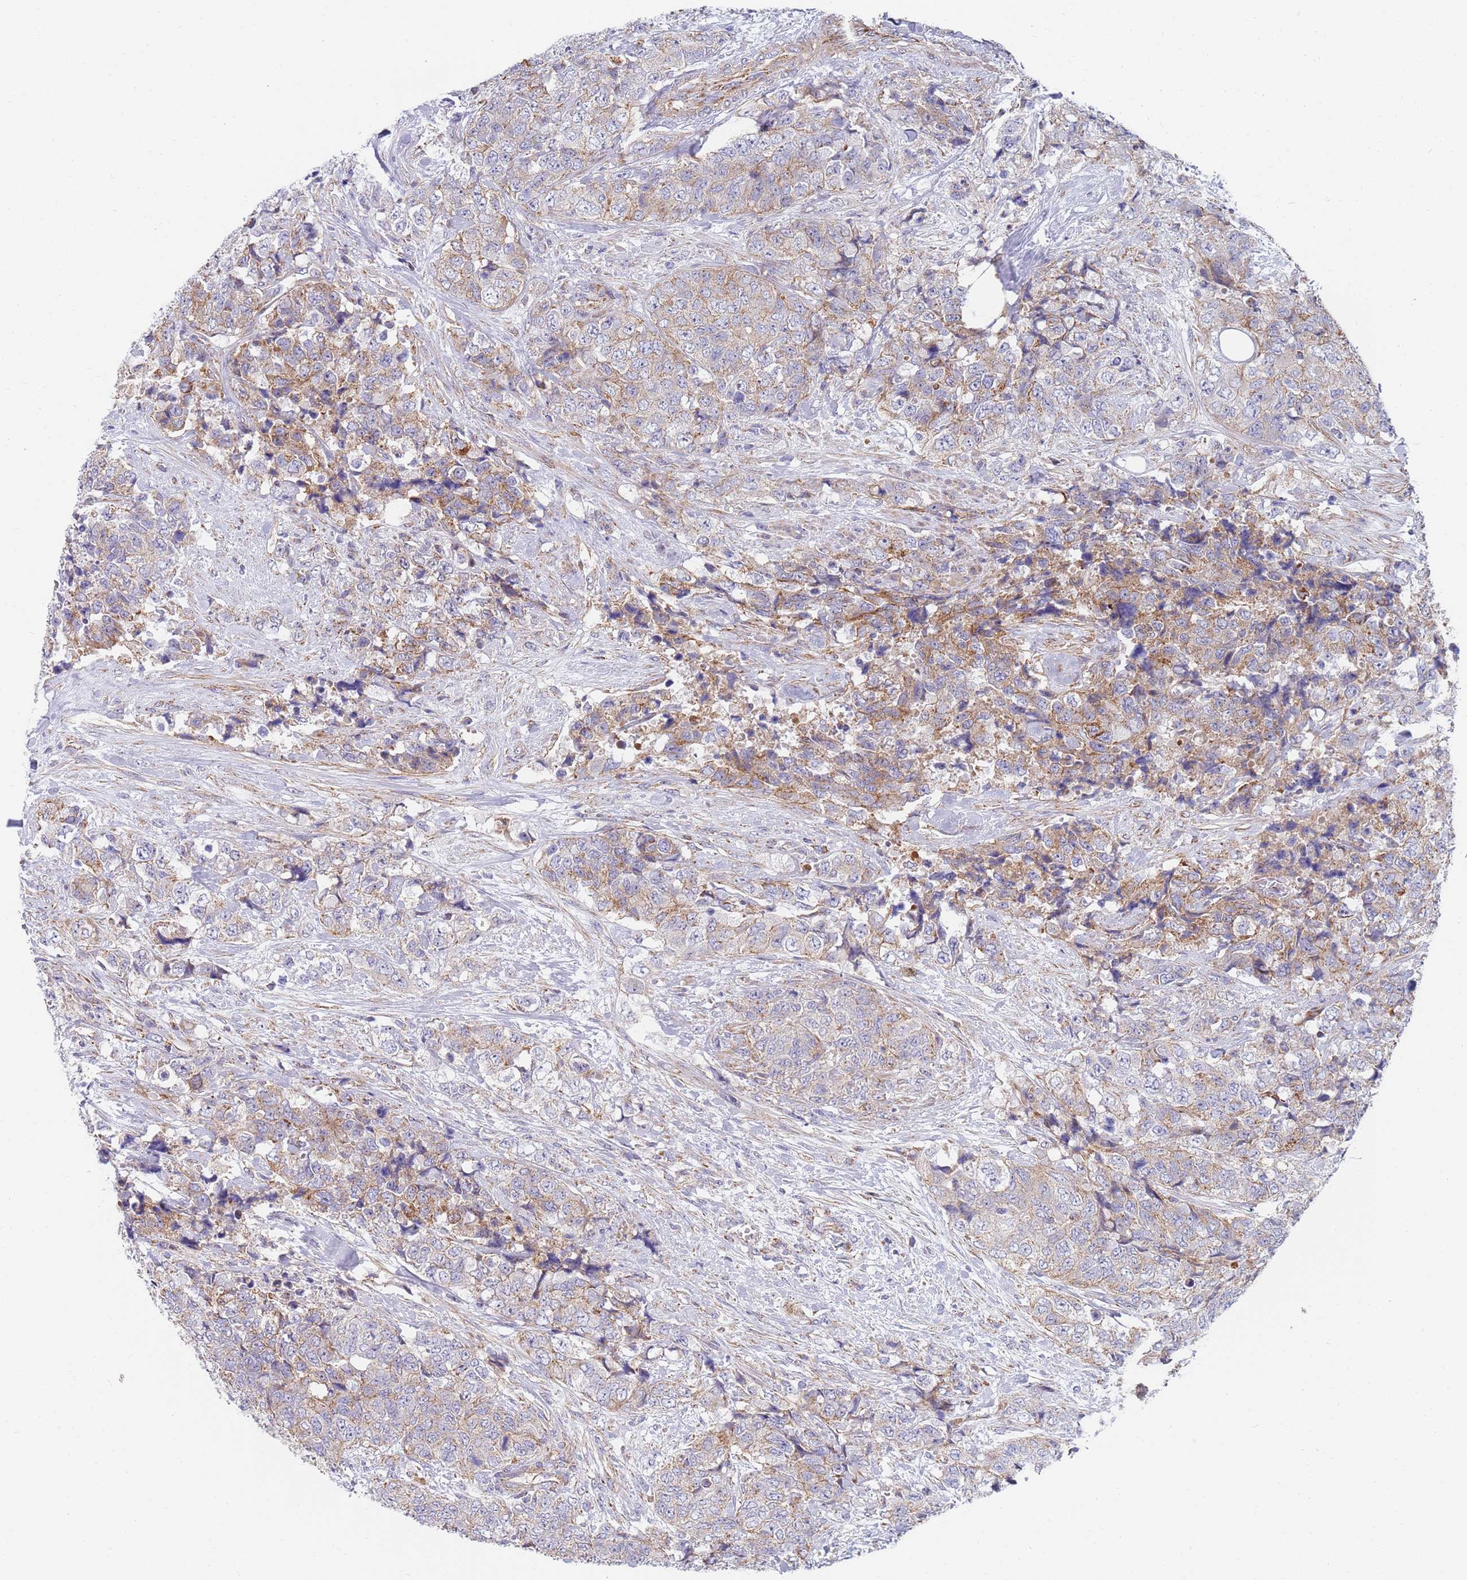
{"staining": {"intensity": "moderate", "quantity": "25%-75%", "location": "cytoplasmic/membranous"}, "tissue": "urothelial cancer", "cell_type": "Tumor cells", "image_type": "cancer", "snomed": [{"axis": "morphology", "description": "Urothelial carcinoma, High grade"}, {"axis": "topography", "description": "Urinary bladder"}], "caption": "Immunohistochemistry photomicrograph of urothelial carcinoma (high-grade) stained for a protein (brown), which reveals medium levels of moderate cytoplasmic/membranous expression in approximately 25%-75% of tumor cells.", "gene": "PWWP3A", "patient": {"sex": "female", "age": 78}}